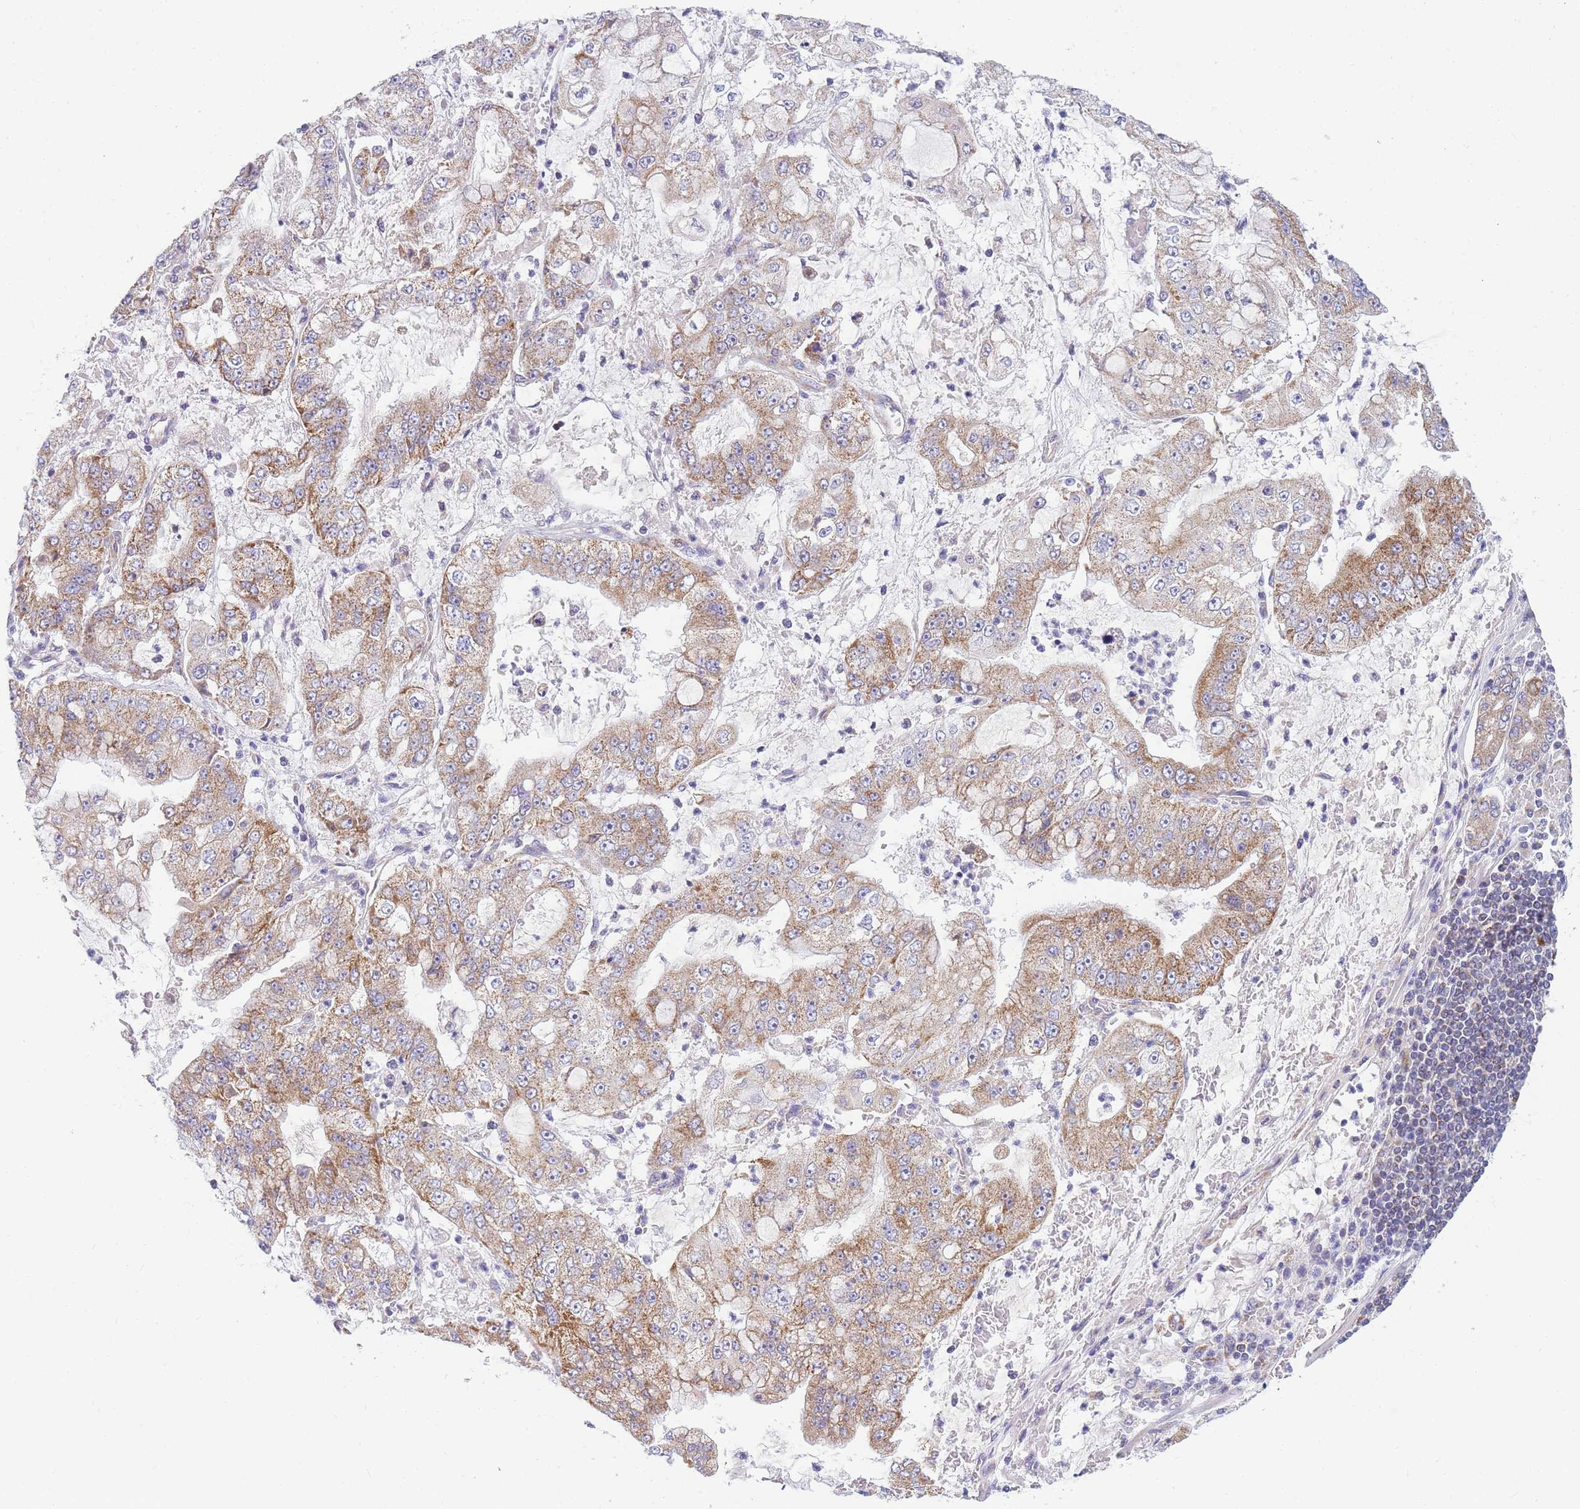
{"staining": {"intensity": "moderate", "quantity": ">75%", "location": "cytoplasmic/membranous"}, "tissue": "stomach cancer", "cell_type": "Tumor cells", "image_type": "cancer", "snomed": [{"axis": "morphology", "description": "Adenocarcinoma, NOS"}, {"axis": "topography", "description": "Stomach"}], "caption": "Adenocarcinoma (stomach) stained with DAB immunohistochemistry (IHC) exhibits medium levels of moderate cytoplasmic/membranous staining in about >75% of tumor cells.", "gene": "MRPS11", "patient": {"sex": "male", "age": 76}}